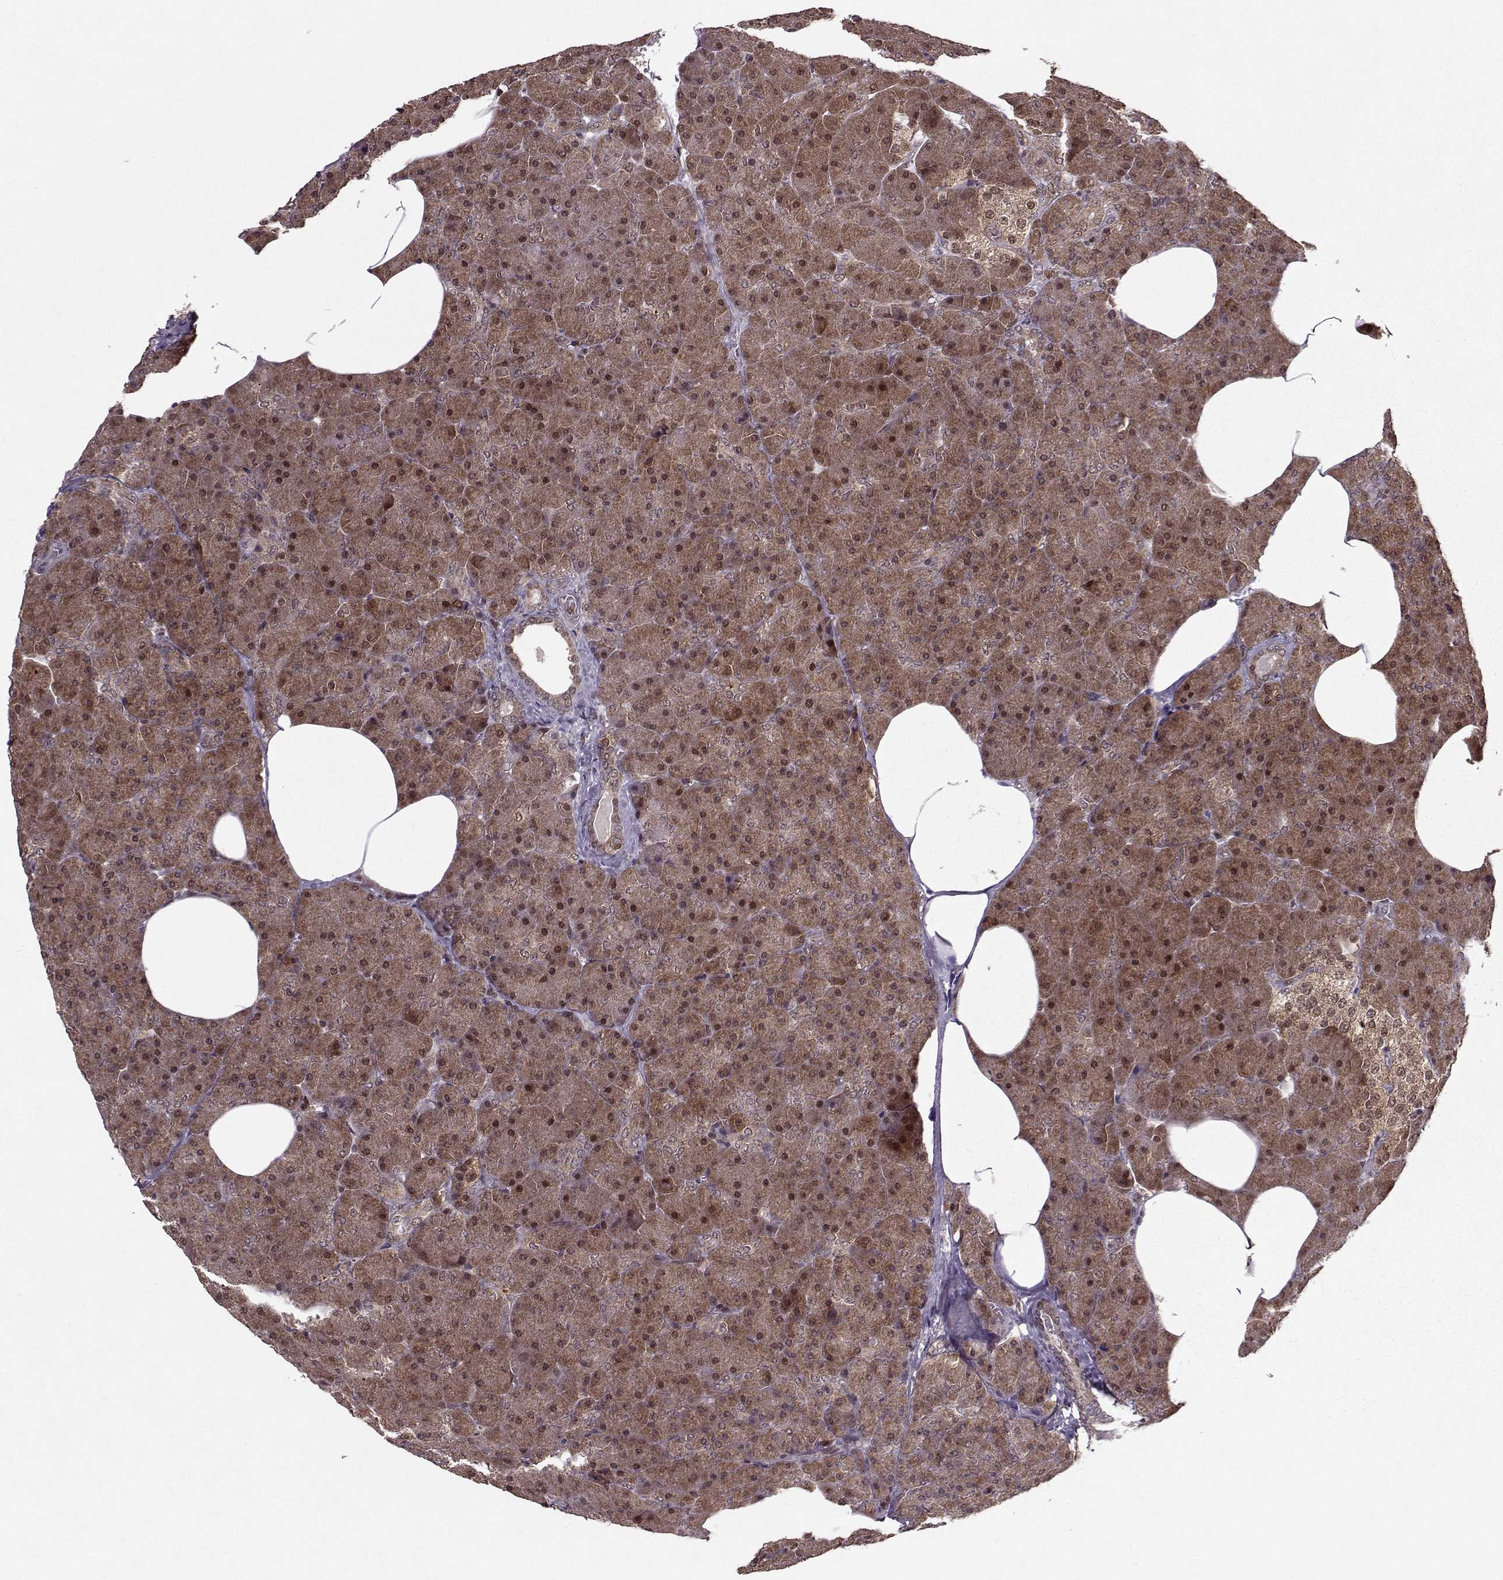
{"staining": {"intensity": "strong", "quantity": ">75%", "location": "cytoplasmic/membranous"}, "tissue": "pancreas", "cell_type": "Exocrine glandular cells", "image_type": "normal", "snomed": [{"axis": "morphology", "description": "Normal tissue, NOS"}, {"axis": "topography", "description": "Pancreas"}], "caption": "Normal pancreas demonstrates strong cytoplasmic/membranous staining in about >75% of exocrine glandular cells, visualized by immunohistochemistry.", "gene": "PSMA7", "patient": {"sex": "female", "age": 45}}